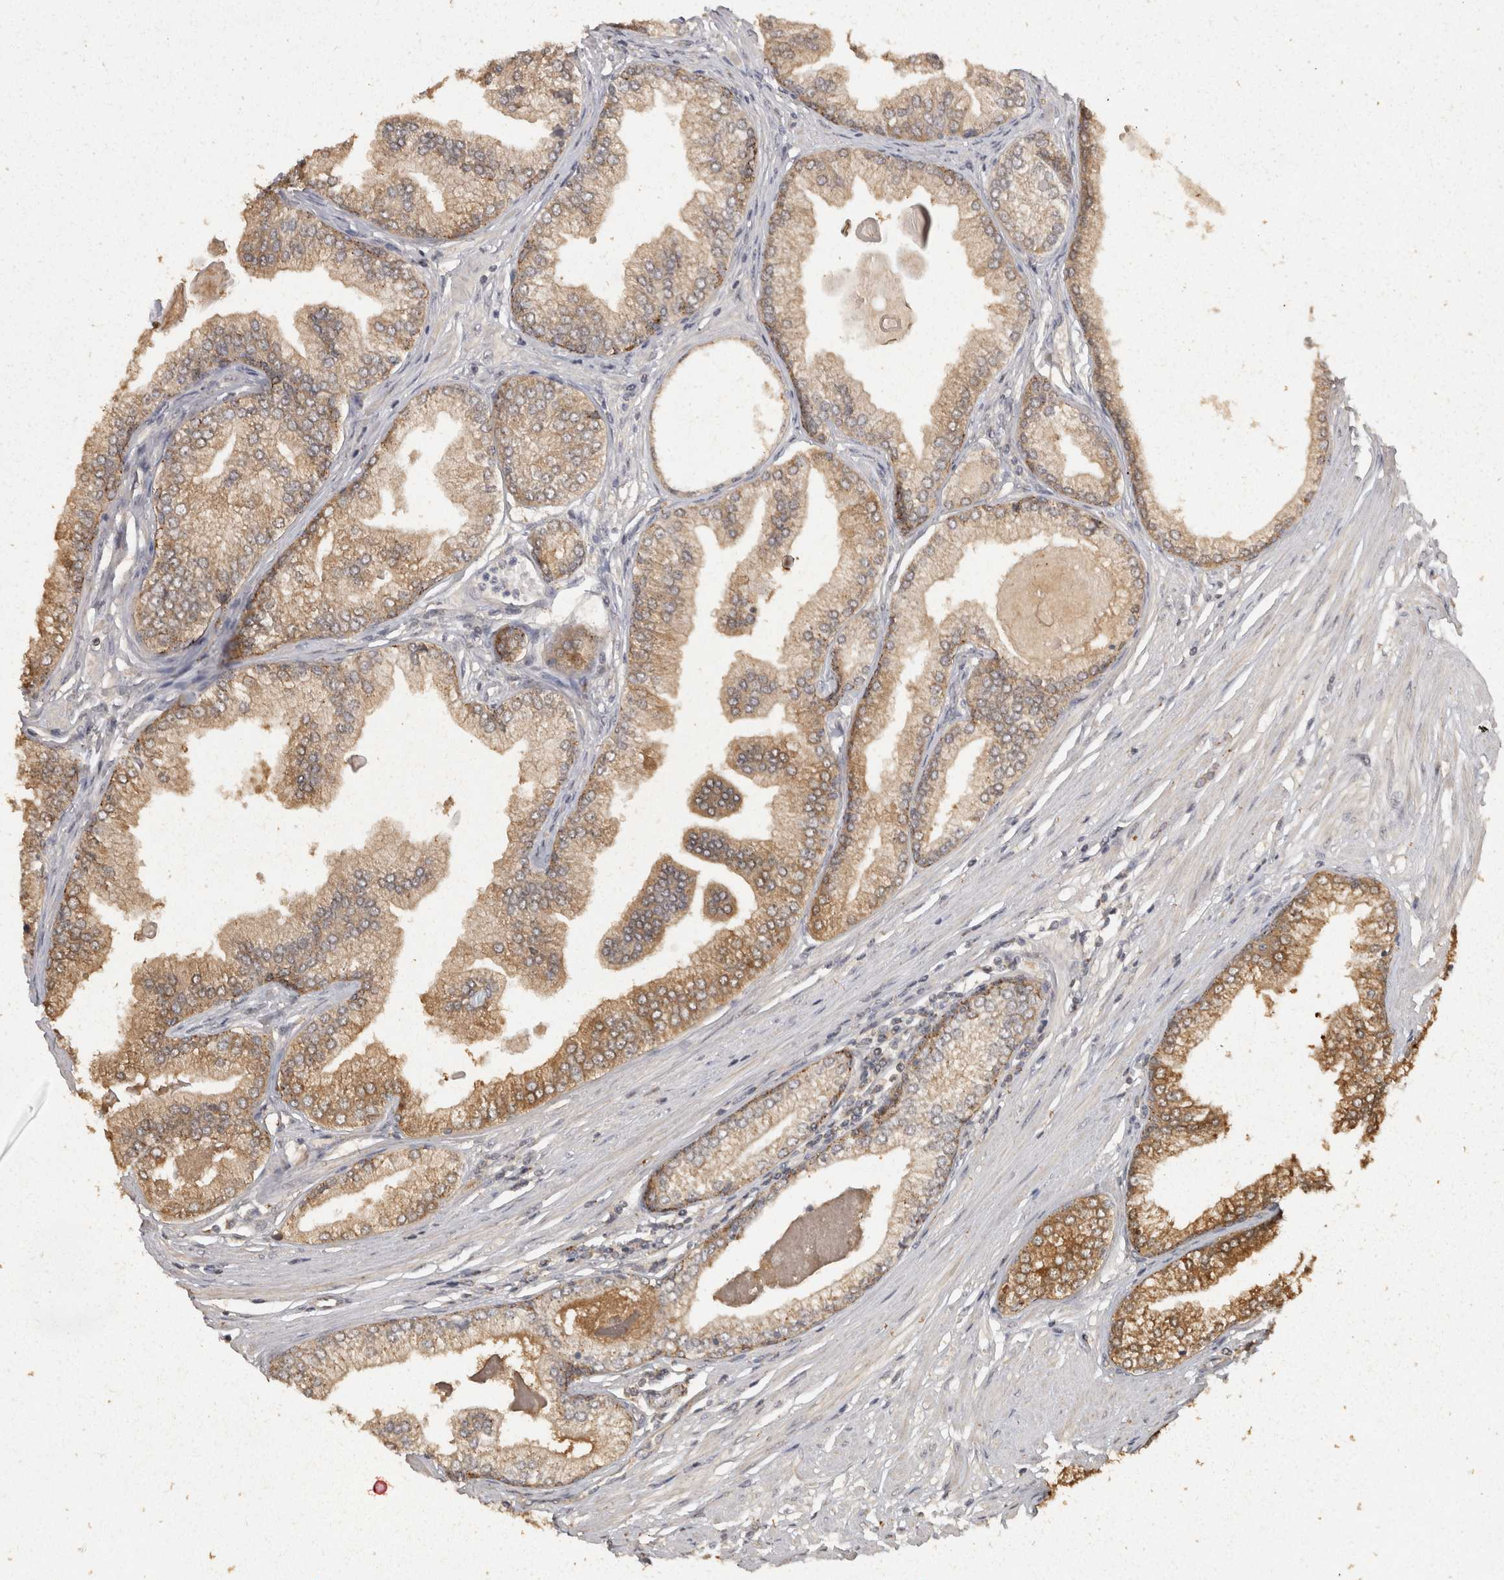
{"staining": {"intensity": "moderate", "quantity": "<25%", "location": "cytoplasmic/membranous"}, "tissue": "prostate cancer", "cell_type": "Tumor cells", "image_type": "cancer", "snomed": [{"axis": "morphology", "description": "Adenocarcinoma, Low grade"}, {"axis": "topography", "description": "Prostate"}], "caption": "Immunohistochemical staining of human prostate cancer exhibits low levels of moderate cytoplasmic/membranous staining in approximately <25% of tumor cells. (DAB (3,3'-diaminobenzidine) IHC with brightfield microscopy, high magnification).", "gene": "ACAT2", "patient": {"sex": "male", "age": 52}}